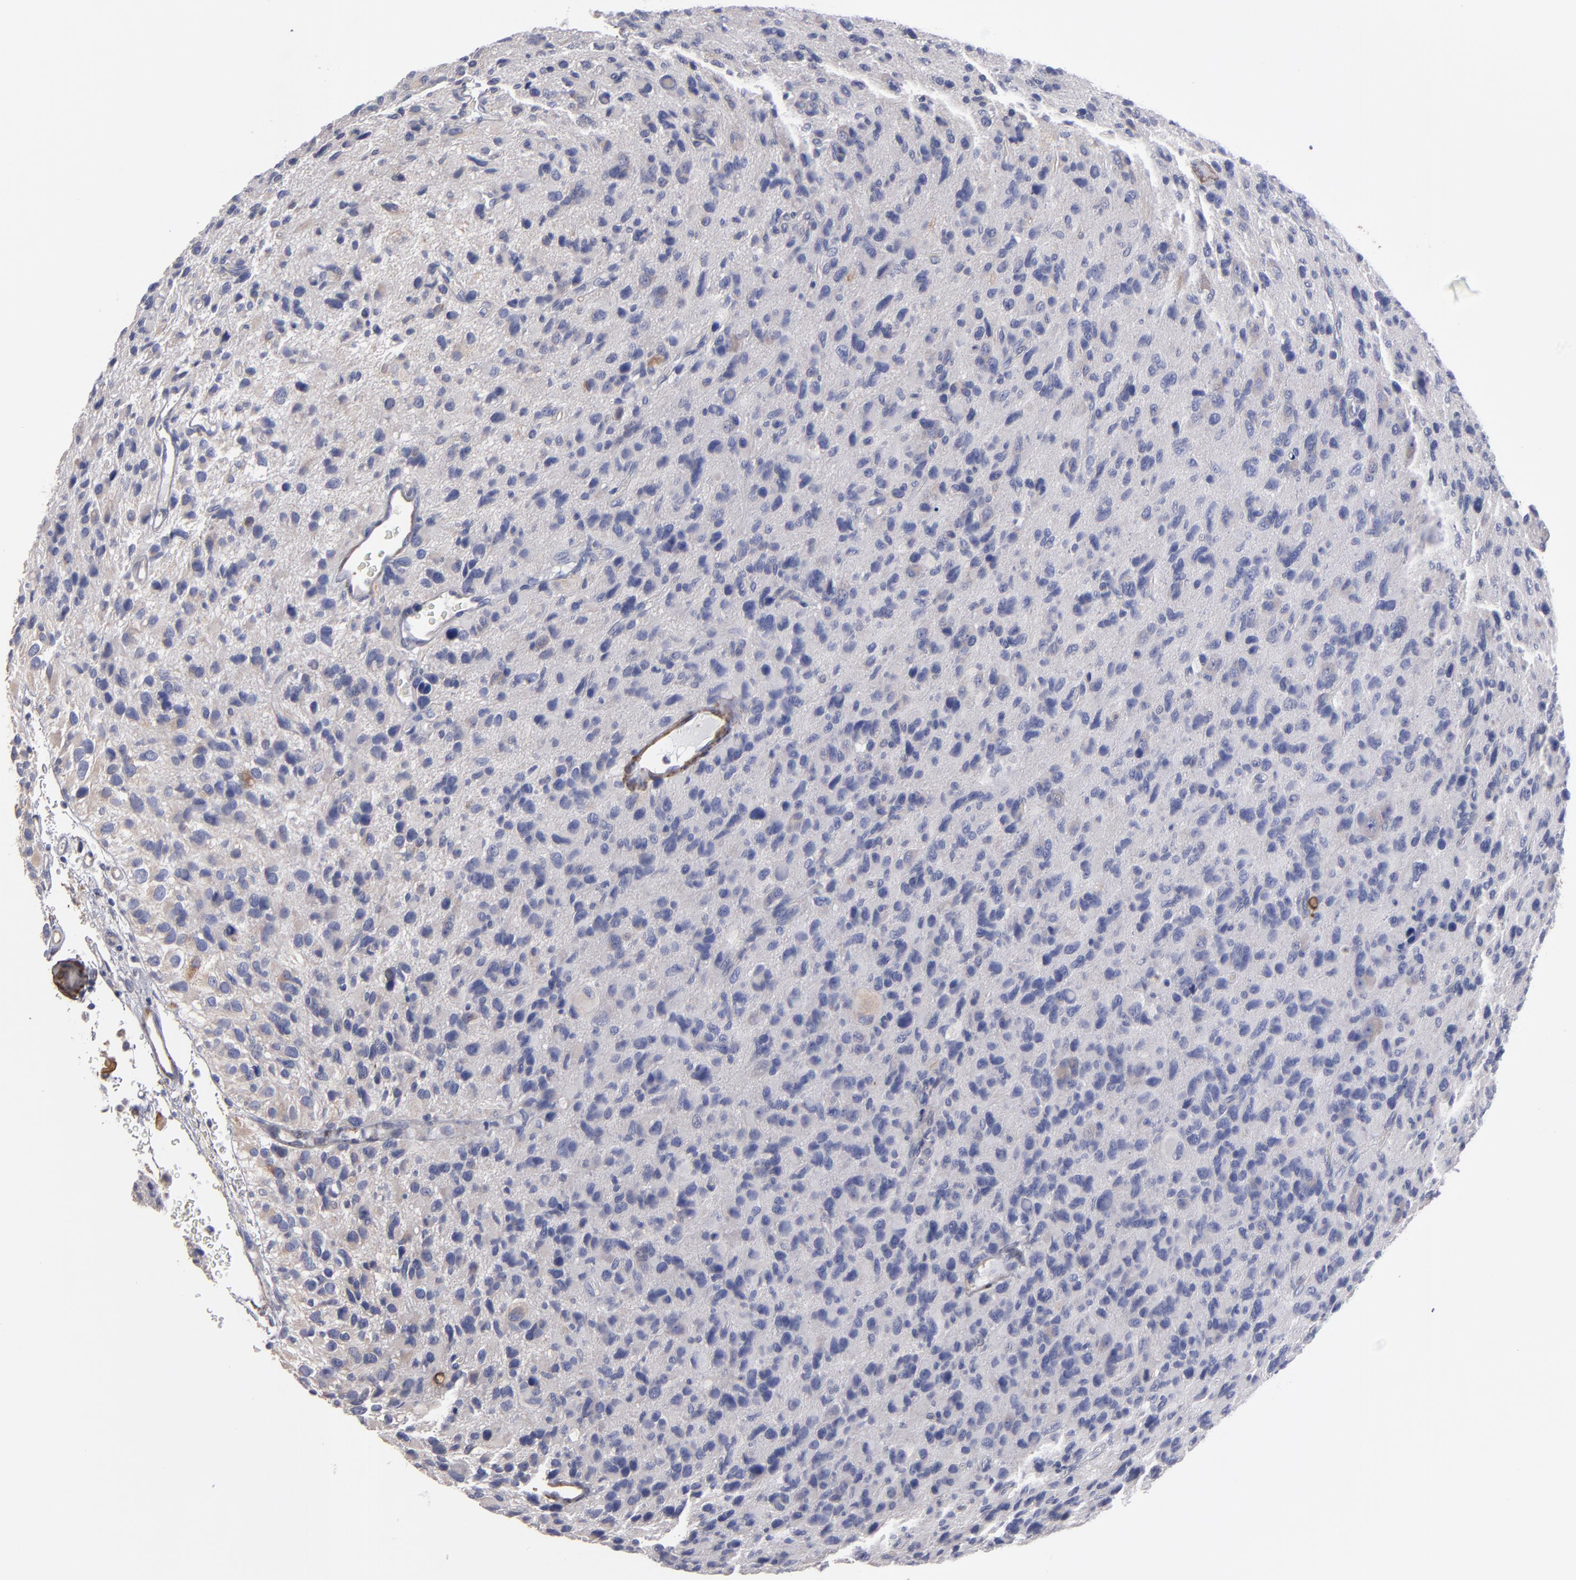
{"staining": {"intensity": "weak", "quantity": "<25%", "location": "cytoplasmic/membranous"}, "tissue": "glioma", "cell_type": "Tumor cells", "image_type": "cancer", "snomed": [{"axis": "morphology", "description": "Glioma, malignant, High grade"}, {"axis": "topography", "description": "Brain"}], "caption": "This micrograph is of malignant glioma (high-grade) stained with immunohistochemistry to label a protein in brown with the nuclei are counter-stained blue. There is no expression in tumor cells. (Brightfield microscopy of DAB immunohistochemistry at high magnification).", "gene": "SLMAP", "patient": {"sex": "male", "age": 77}}